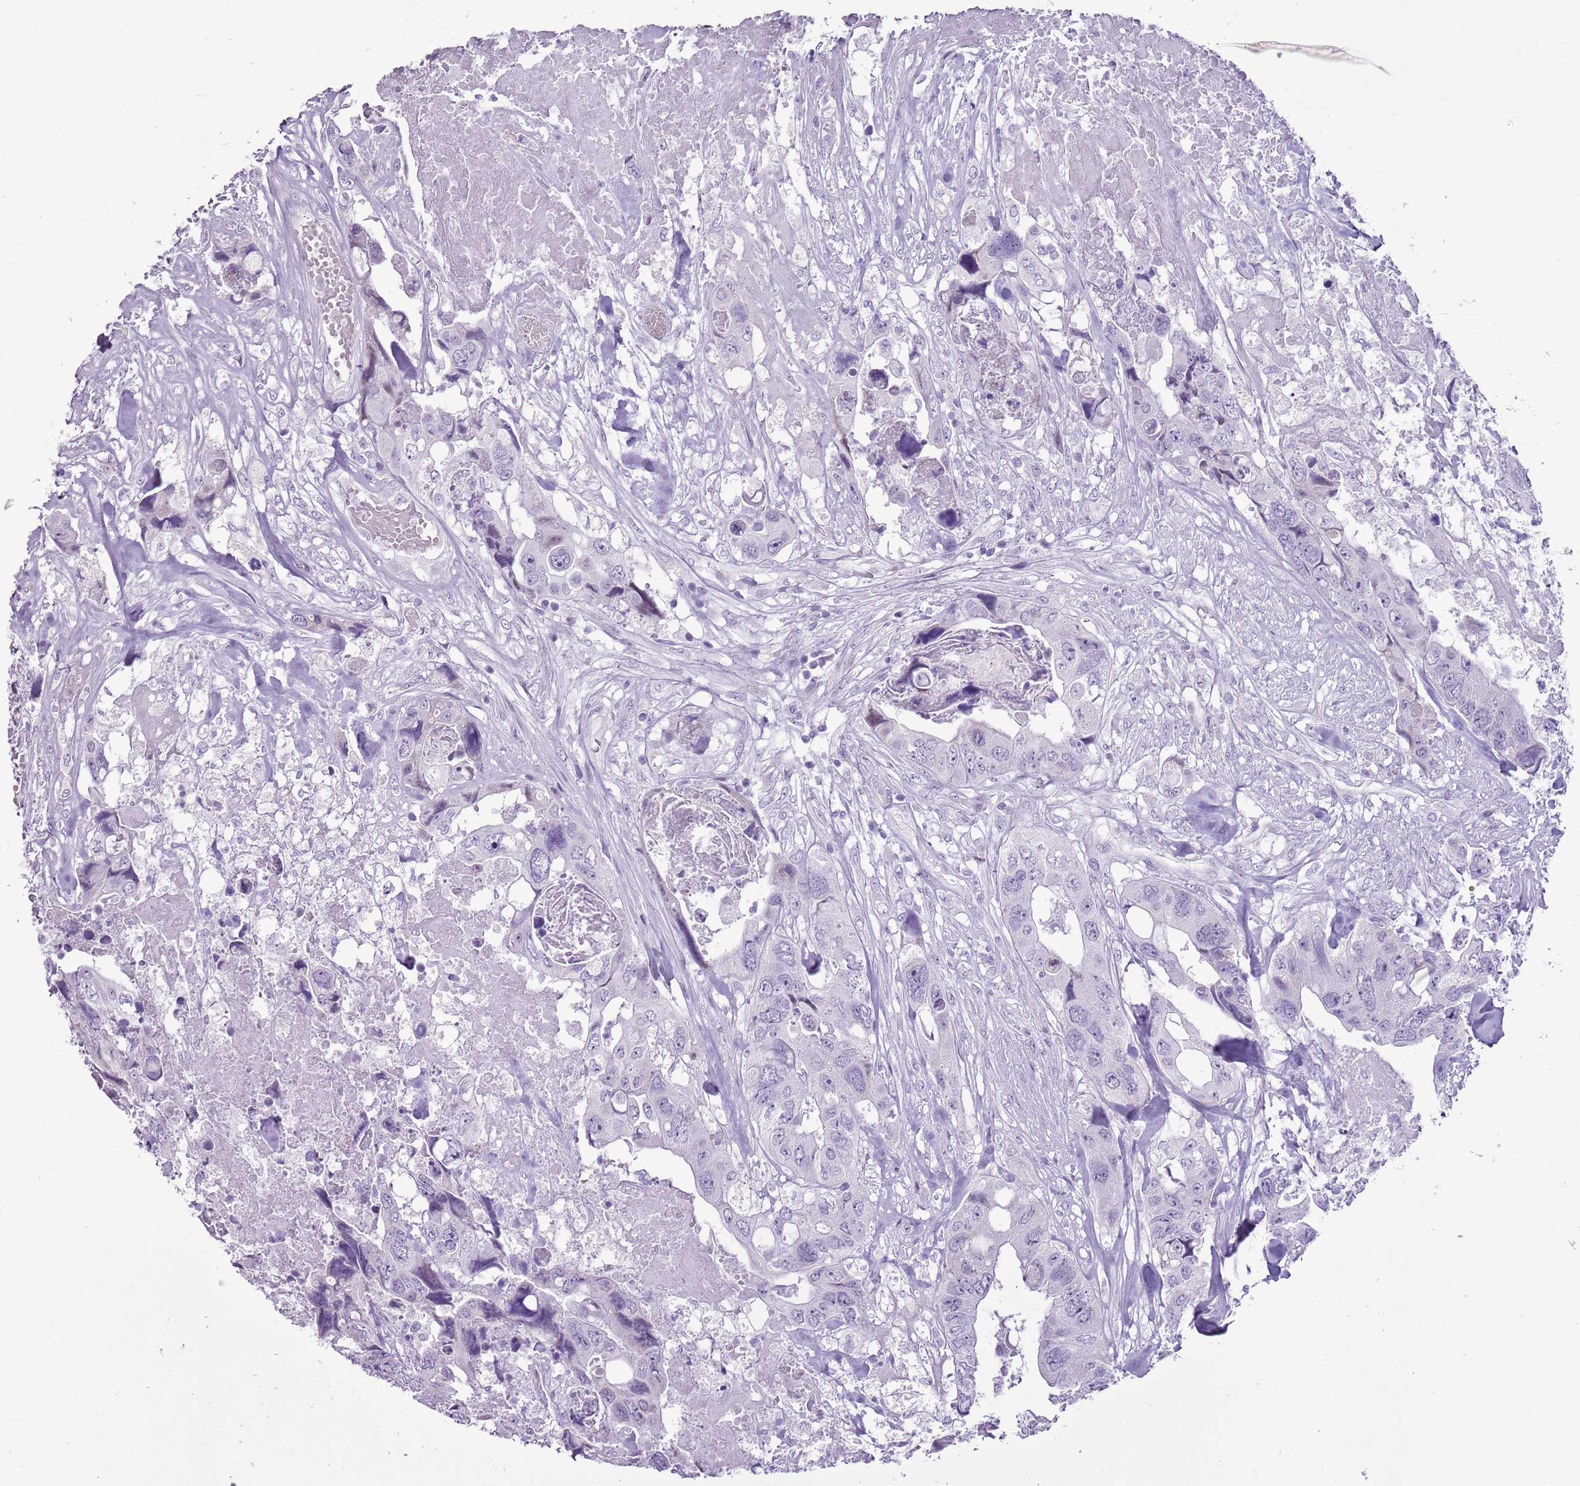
{"staining": {"intensity": "negative", "quantity": "none", "location": "none"}, "tissue": "colorectal cancer", "cell_type": "Tumor cells", "image_type": "cancer", "snomed": [{"axis": "morphology", "description": "Adenocarcinoma, NOS"}, {"axis": "topography", "description": "Rectum"}], "caption": "A photomicrograph of human colorectal adenocarcinoma is negative for staining in tumor cells. Brightfield microscopy of immunohistochemistry (IHC) stained with DAB (brown) and hematoxylin (blue), captured at high magnification.", "gene": "RPL3L", "patient": {"sex": "male", "age": 57}}